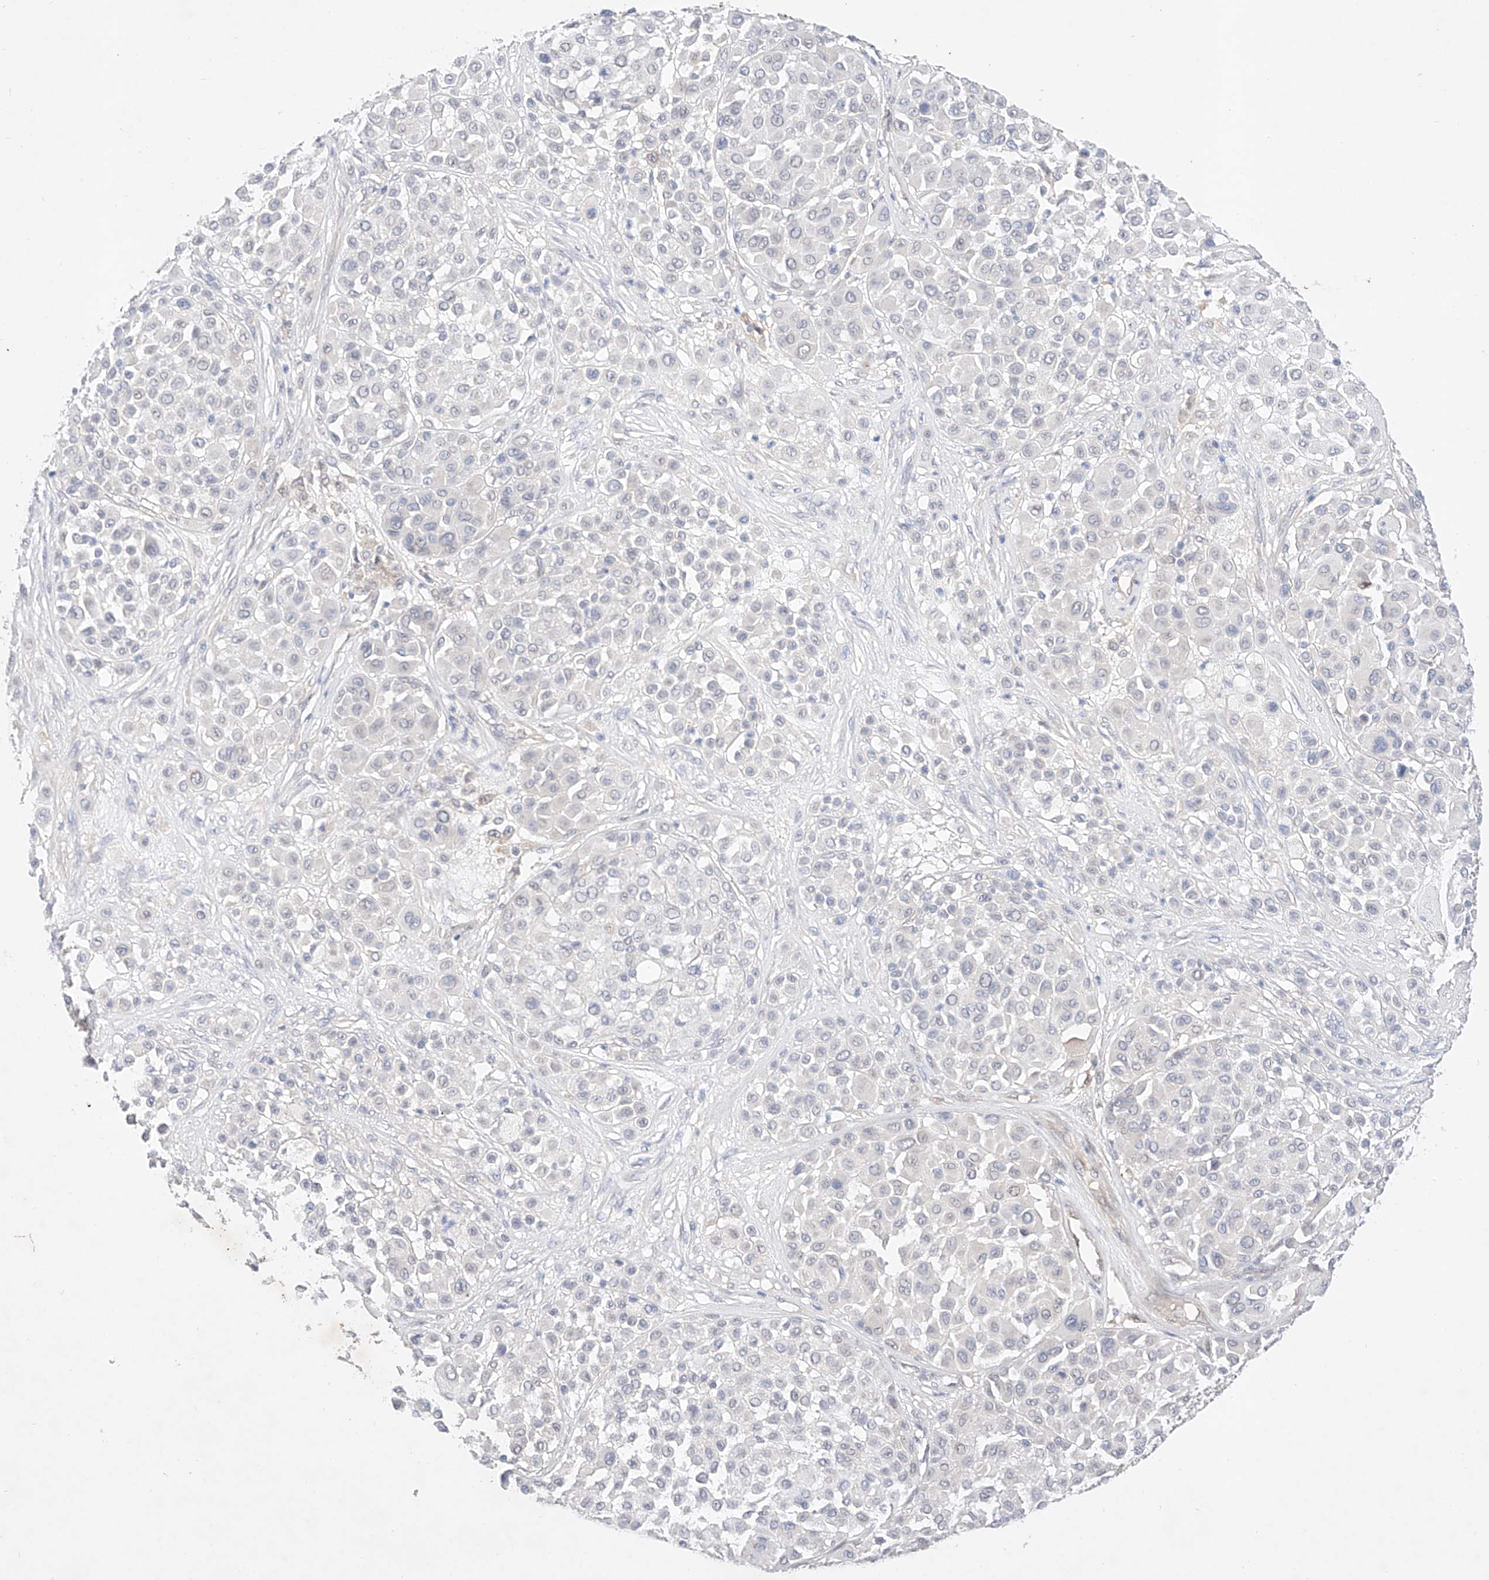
{"staining": {"intensity": "negative", "quantity": "none", "location": "none"}, "tissue": "melanoma", "cell_type": "Tumor cells", "image_type": "cancer", "snomed": [{"axis": "morphology", "description": "Malignant melanoma, Metastatic site"}, {"axis": "topography", "description": "Soft tissue"}], "caption": "The micrograph demonstrates no staining of tumor cells in melanoma. (IHC, brightfield microscopy, high magnification).", "gene": "ZNF124", "patient": {"sex": "male", "age": 41}}